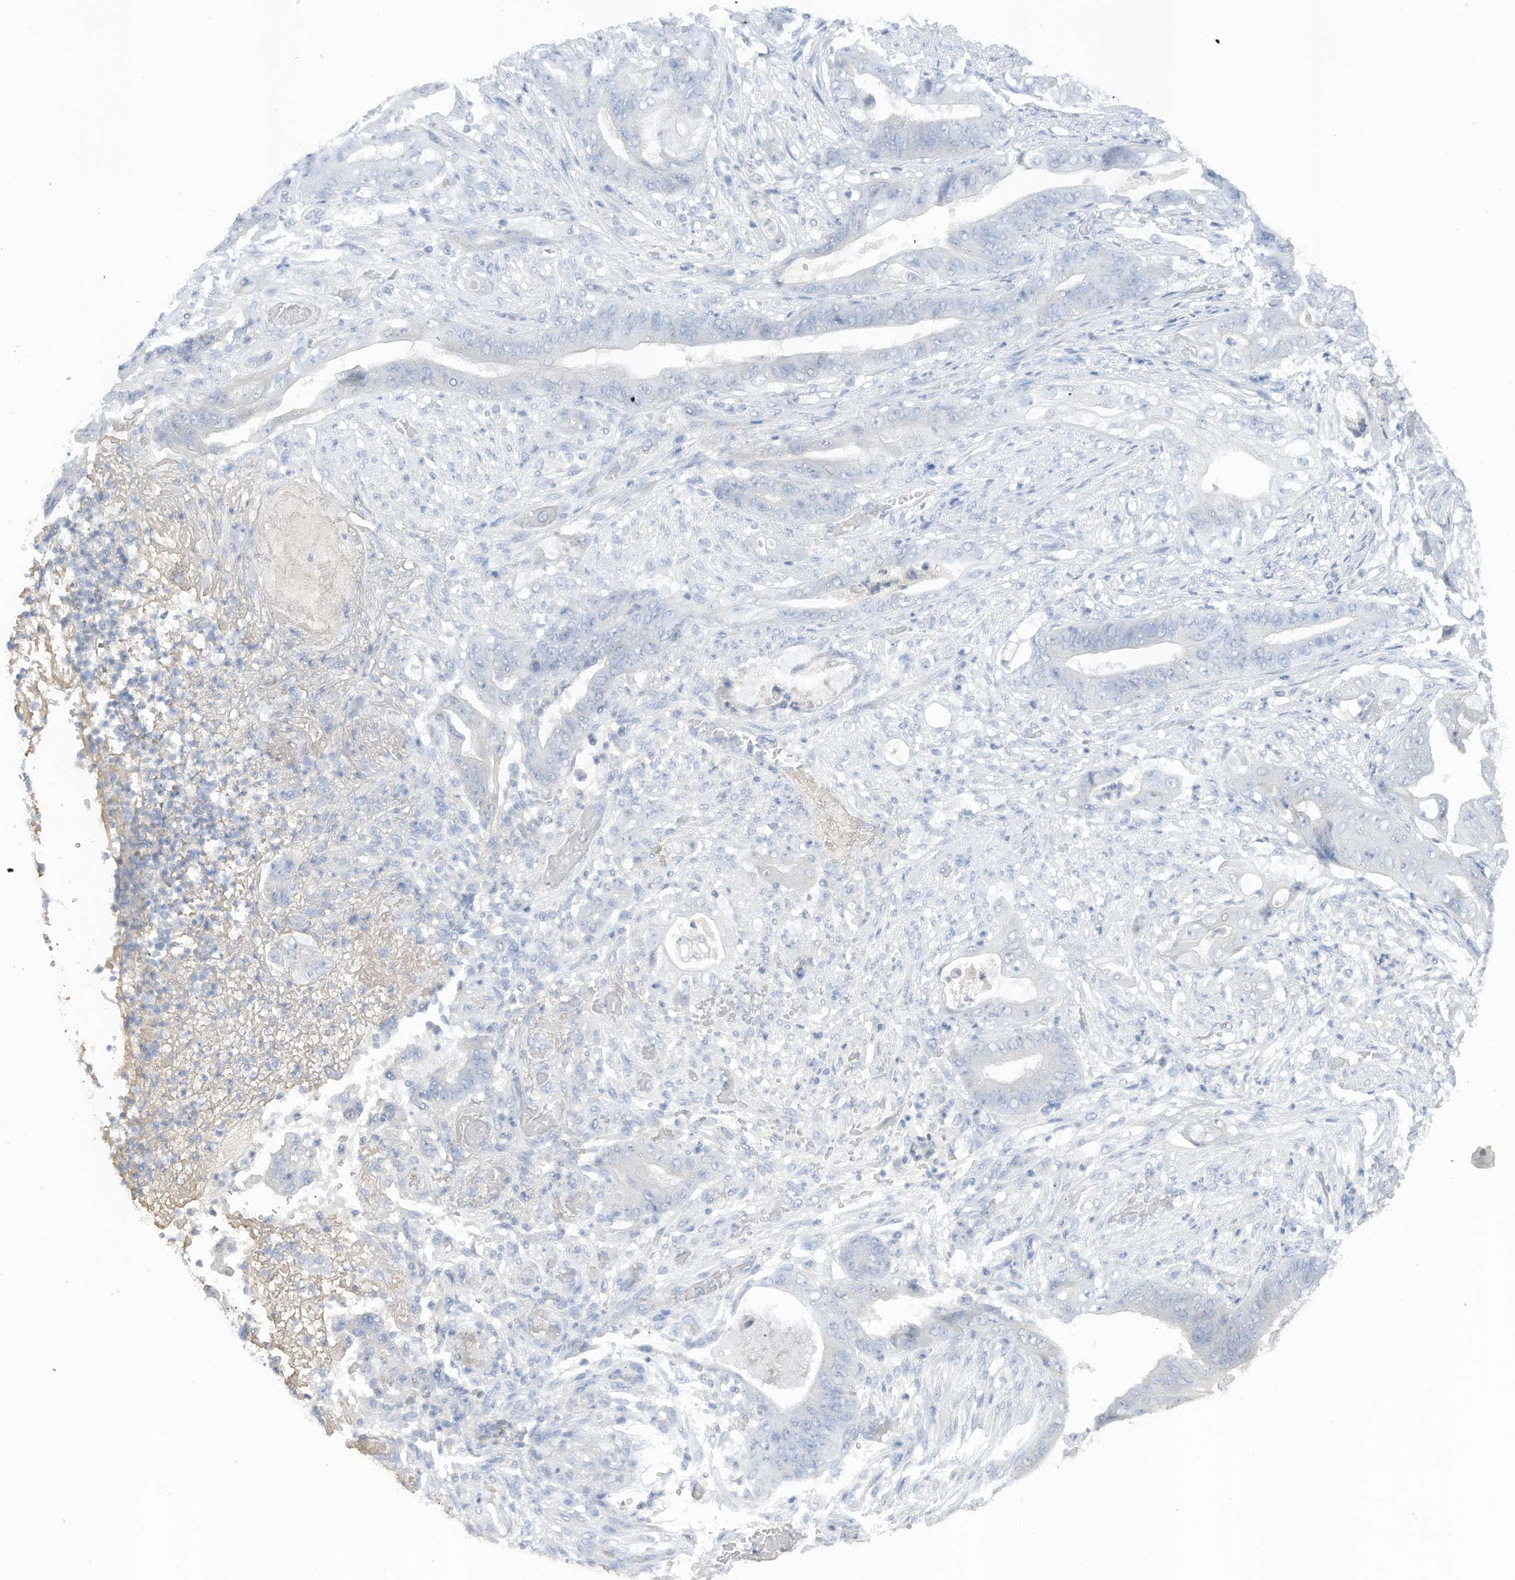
{"staining": {"intensity": "negative", "quantity": "none", "location": "none"}, "tissue": "stomach cancer", "cell_type": "Tumor cells", "image_type": "cancer", "snomed": [{"axis": "morphology", "description": "Adenocarcinoma, NOS"}, {"axis": "topography", "description": "Stomach"}], "caption": "Immunohistochemistry (IHC) of human stomach cancer (adenocarcinoma) displays no positivity in tumor cells.", "gene": "HAS3", "patient": {"sex": "female", "age": 73}}